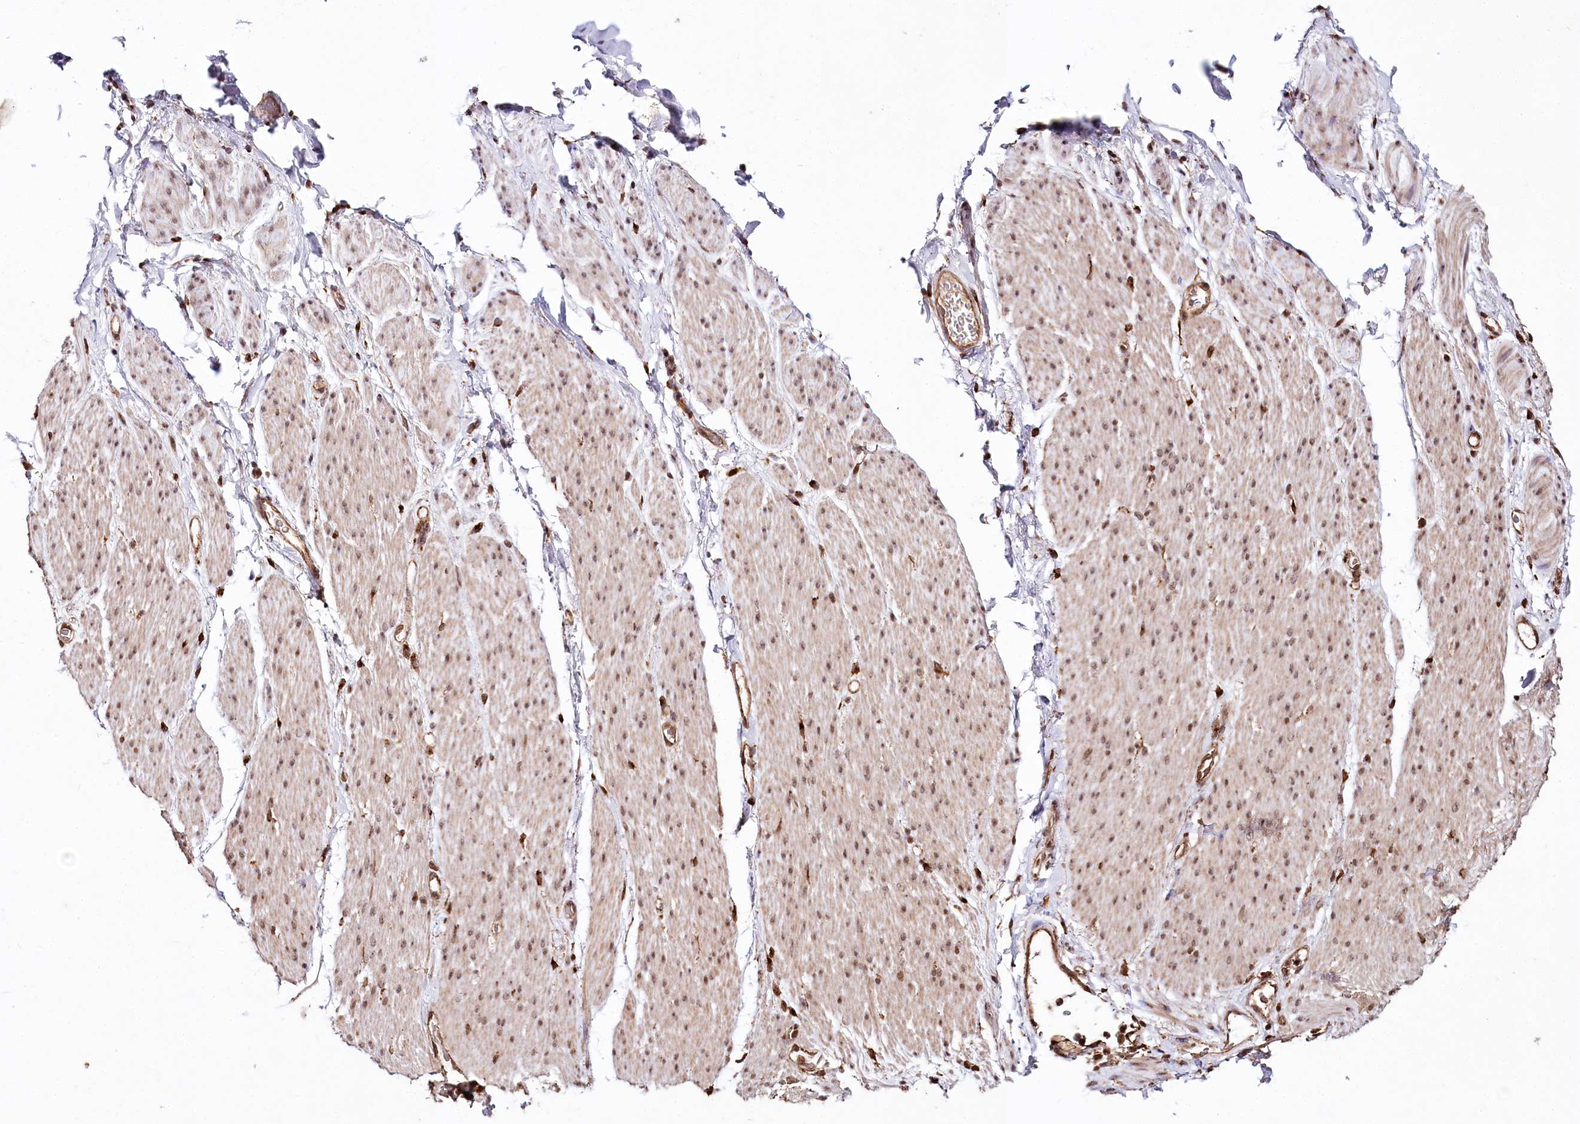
{"staining": {"intensity": "strong", "quantity": "<25%", "location": "nuclear"}, "tissue": "adipose tissue", "cell_type": "Adipocytes", "image_type": "normal", "snomed": [{"axis": "morphology", "description": "Normal tissue, NOS"}, {"axis": "topography", "description": "Colon"}, {"axis": "topography", "description": "Peripheral nerve tissue"}], "caption": "The histopathology image reveals a brown stain indicating the presence of a protein in the nuclear of adipocytes in adipose tissue.", "gene": "HOXC8", "patient": {"sex": "female", "age": 61}}